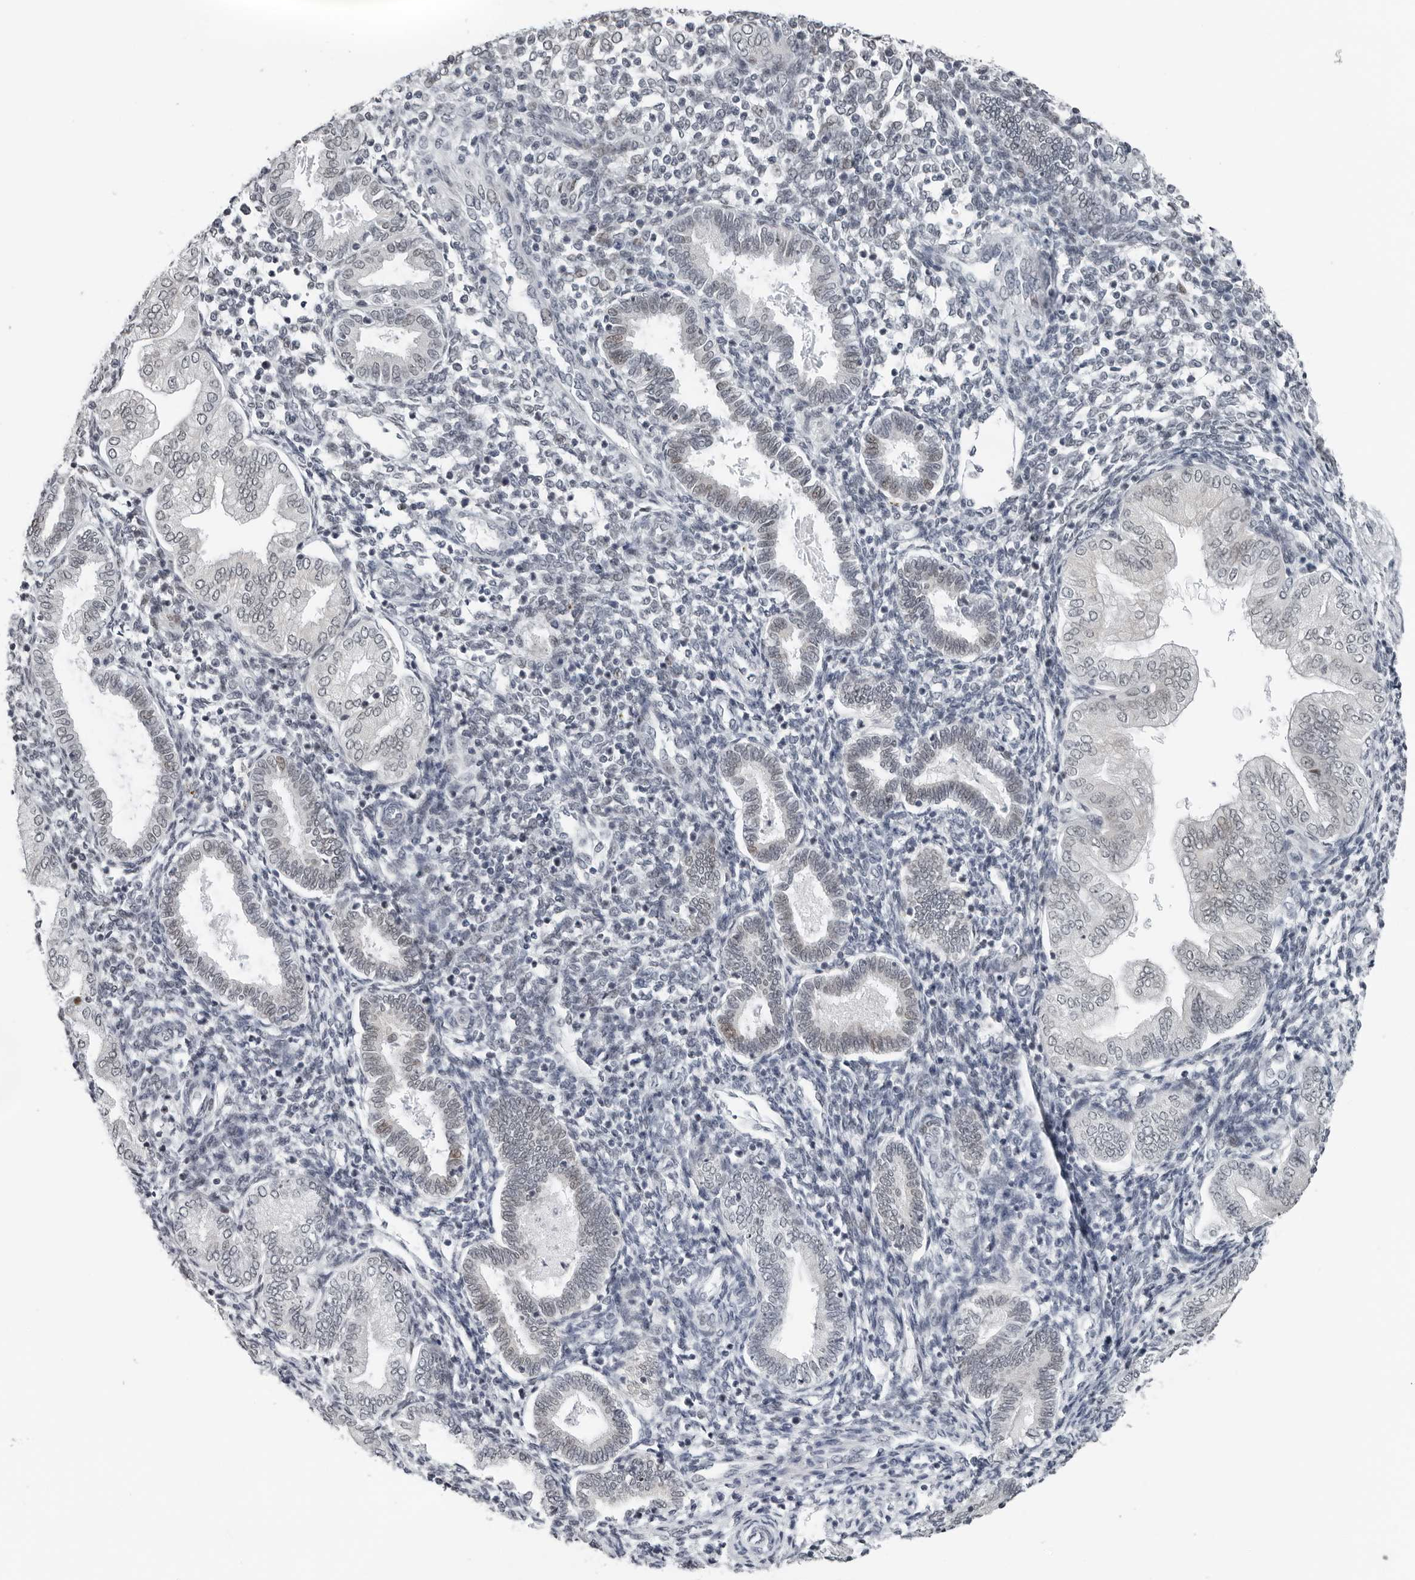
{"staining": {"intensity": "negative", "quantity": "none", "location": "none"}, "tissue": "endometrium", "cell_type": "Cells in endometrial stroma", "image_type": "normal", "snomed": [{"axis": "morphology", "description": "Normal tissue, NOS"}, {"axis": "topography", "description": "Endometrium"}], "caption": "Cells in endometrial stroma are negative for protein expression in benign human endometrium. (Stains: DAB (3,3'-diaminobenzidine) immunohistochemistry (IHC) with hematoxylin counter stain, Microscopy: brightfield microscopy at high magnification).", "gene": "PPP1R42", "patient": {"sex": "female", "age": 53}}